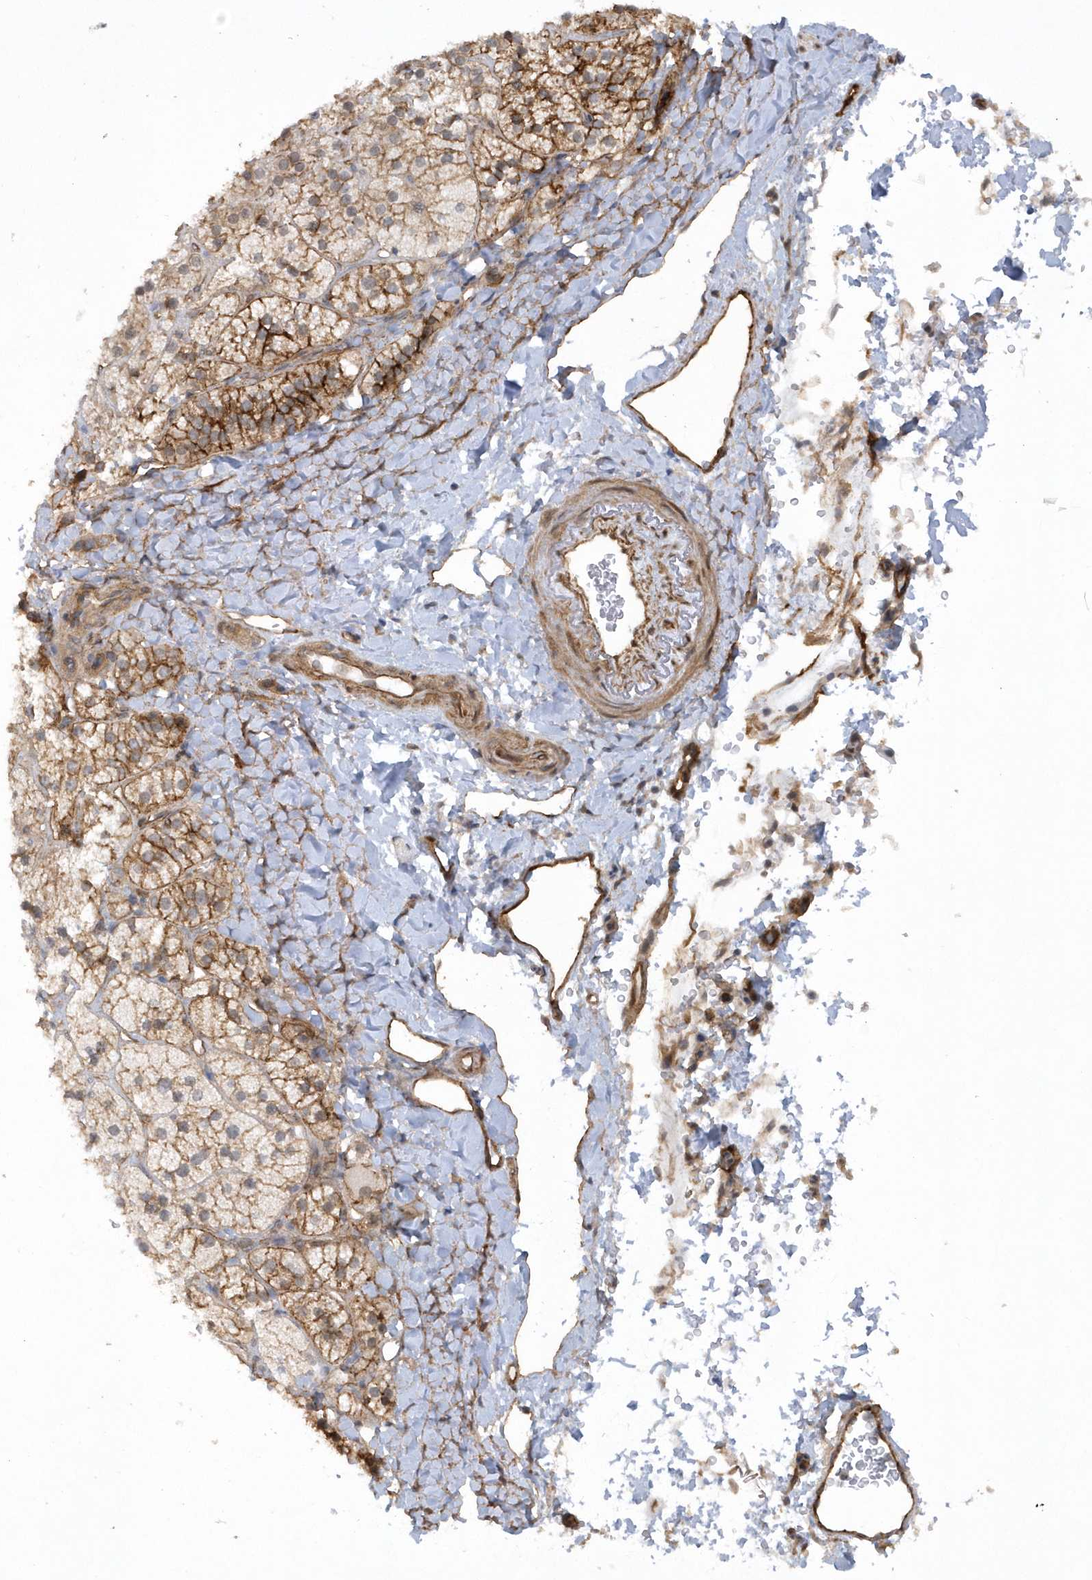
{"staining": {"intensity": "moderate", "quantity": "25%-75%", "location": "cytoplasmic/membranous"}, "tissue": "adrenal gland", "cell_type": "Glandular cells", "image_type": "normal", "snomed": [{"axis": "morphology", "description": "Normal tissue, NOS"}, {"axis": "topography", "description": "Adrenal gland"}], "caption": "Benign adrenal gland was stained to show a protein in brown. There is medium levels of moderate cytoplasmic/membranous positivity in about 25%-75% of glandular cells. (Stains: DAB in brown, nuclei in blue, Microscopy: brightfield microscopy at high magnification).", "gene": "RAI14", "patient": {"sex": "male", "age": 61}}